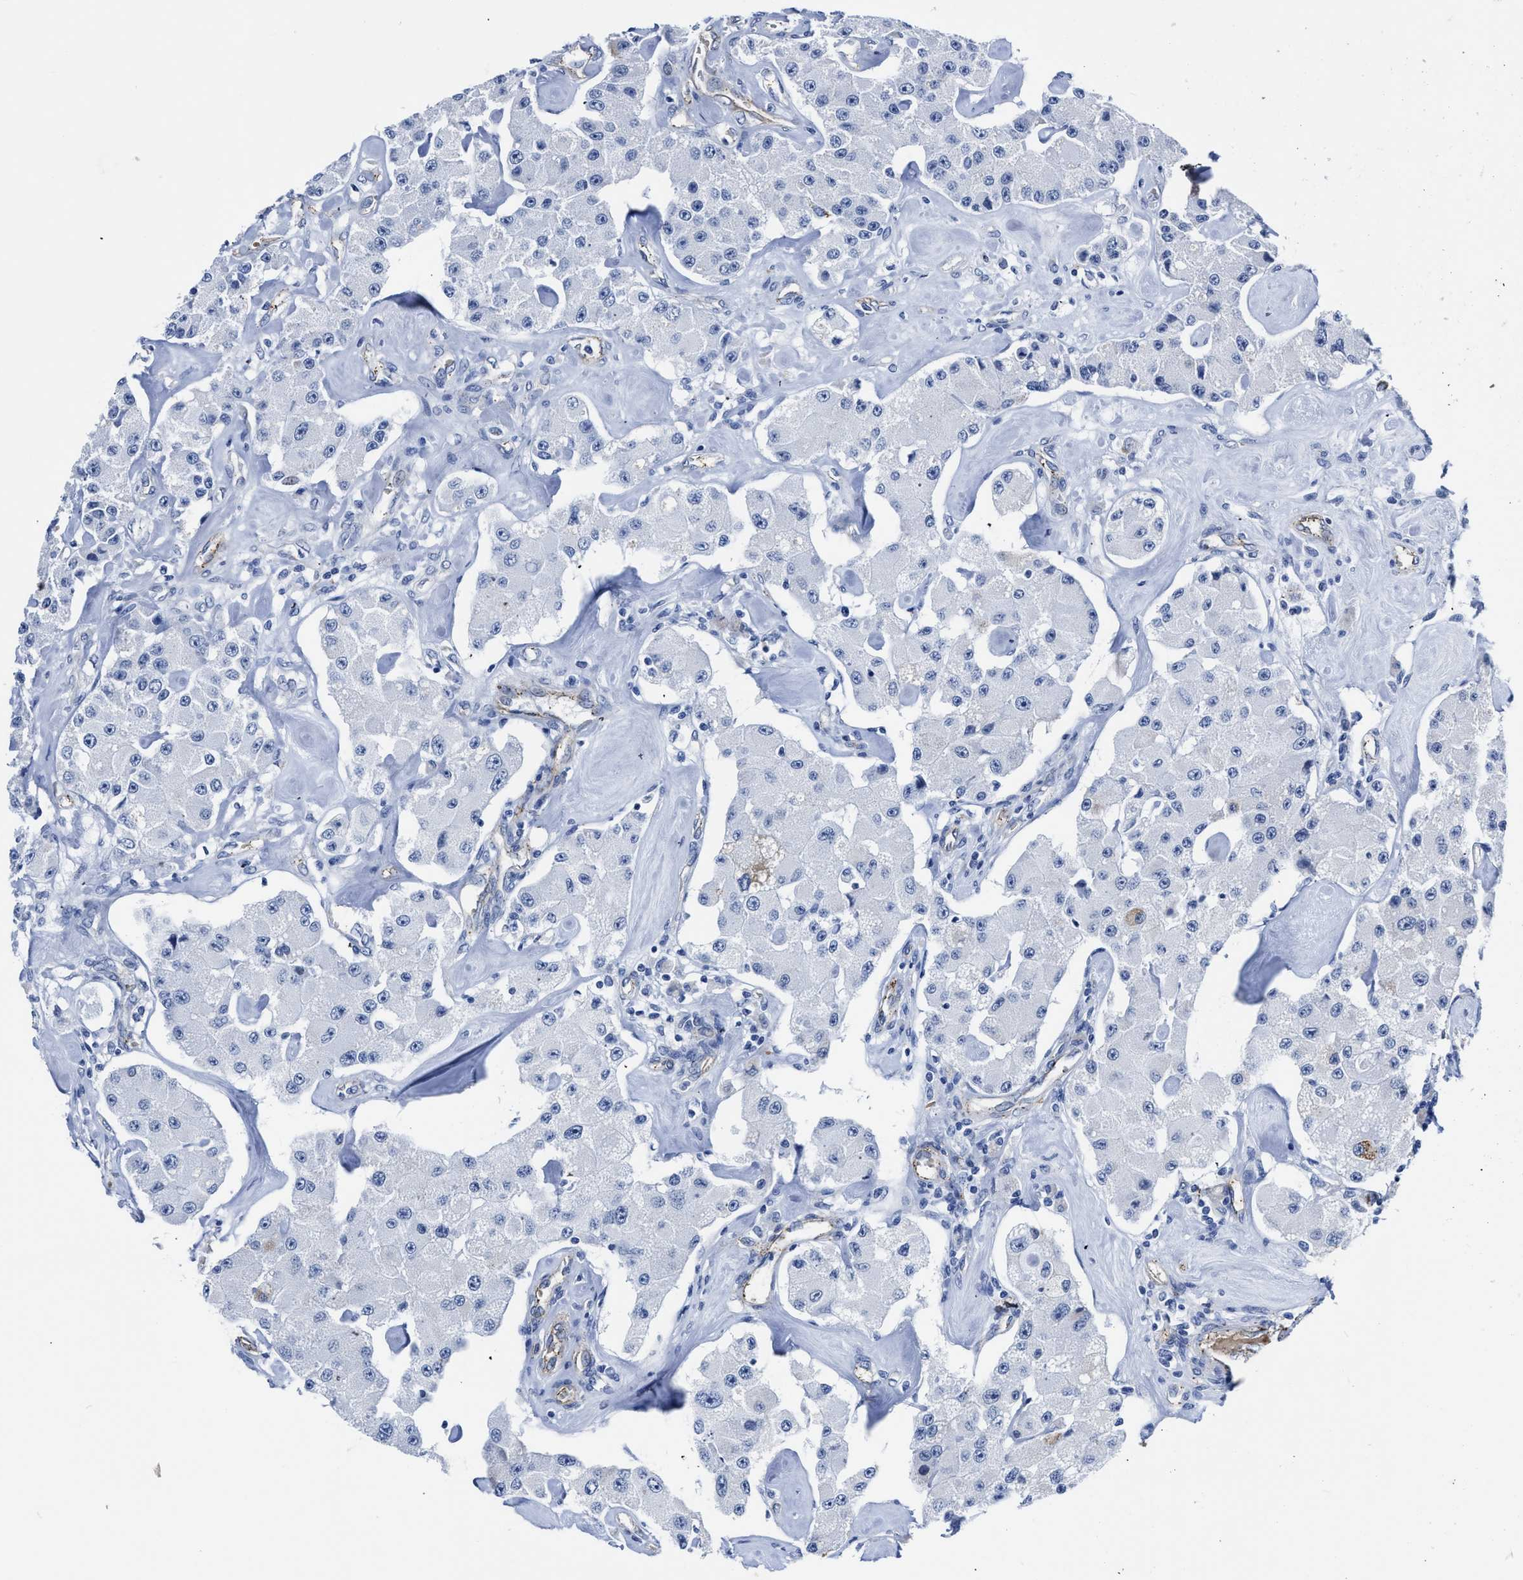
{"staining": {"intensity": "negative", "quantity": "none", "location": "none"}, "tissue": "carcinoid", "cell_type": "Tumor cells", "image_type": "cancer", "snomed": [{"axis": "morphology", "description": "Carcinoid, malignant, NOS"}, {"axis": "topography", "description": "Pancreas"}], "caption": "Immunohistochemistry of human carcinoid (malignant) shows no positivity in tumor cells.", "gene": "KCNMB3", "patient": {"sex": "male", "age": 41}}